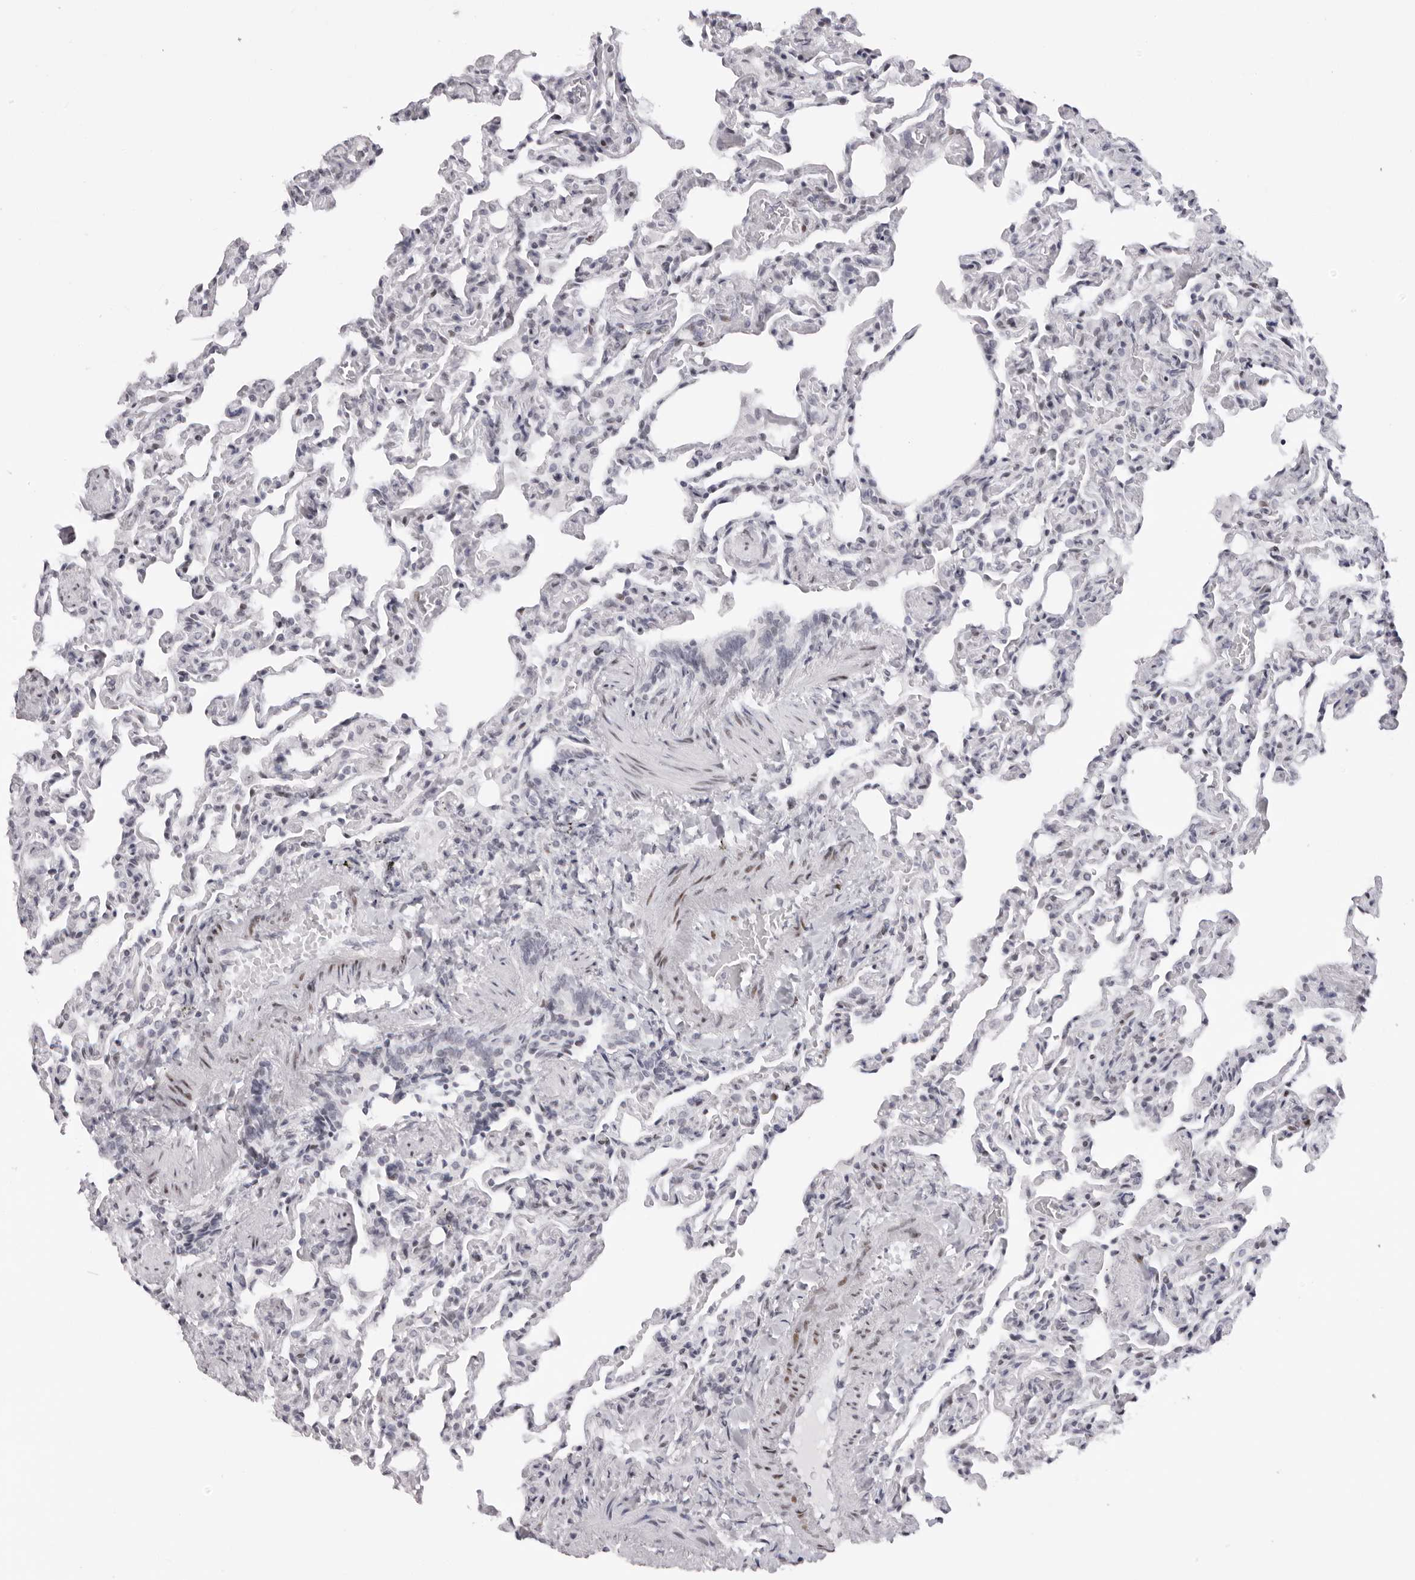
{"staining": {"intensity": "negative", "quantity": "none", "location": "none"}, "tissue": "lung", "cell_type": "Alveolar cells", "image_type": "normal", "snomed": [{"axis": "morphology", "description": "Normal tissue, NOS"}, {"axis": "topography", "description": "Lung"}], "caption": "Alveolar cells are negative for protein expression in benign human lung. (Stains: DAB IHC with hematoxylin counter stain, Microscopy: brightfield microscopy at high magnification).", "gene": "MAFK", "patient": {"sex": "male", "age": 20}}